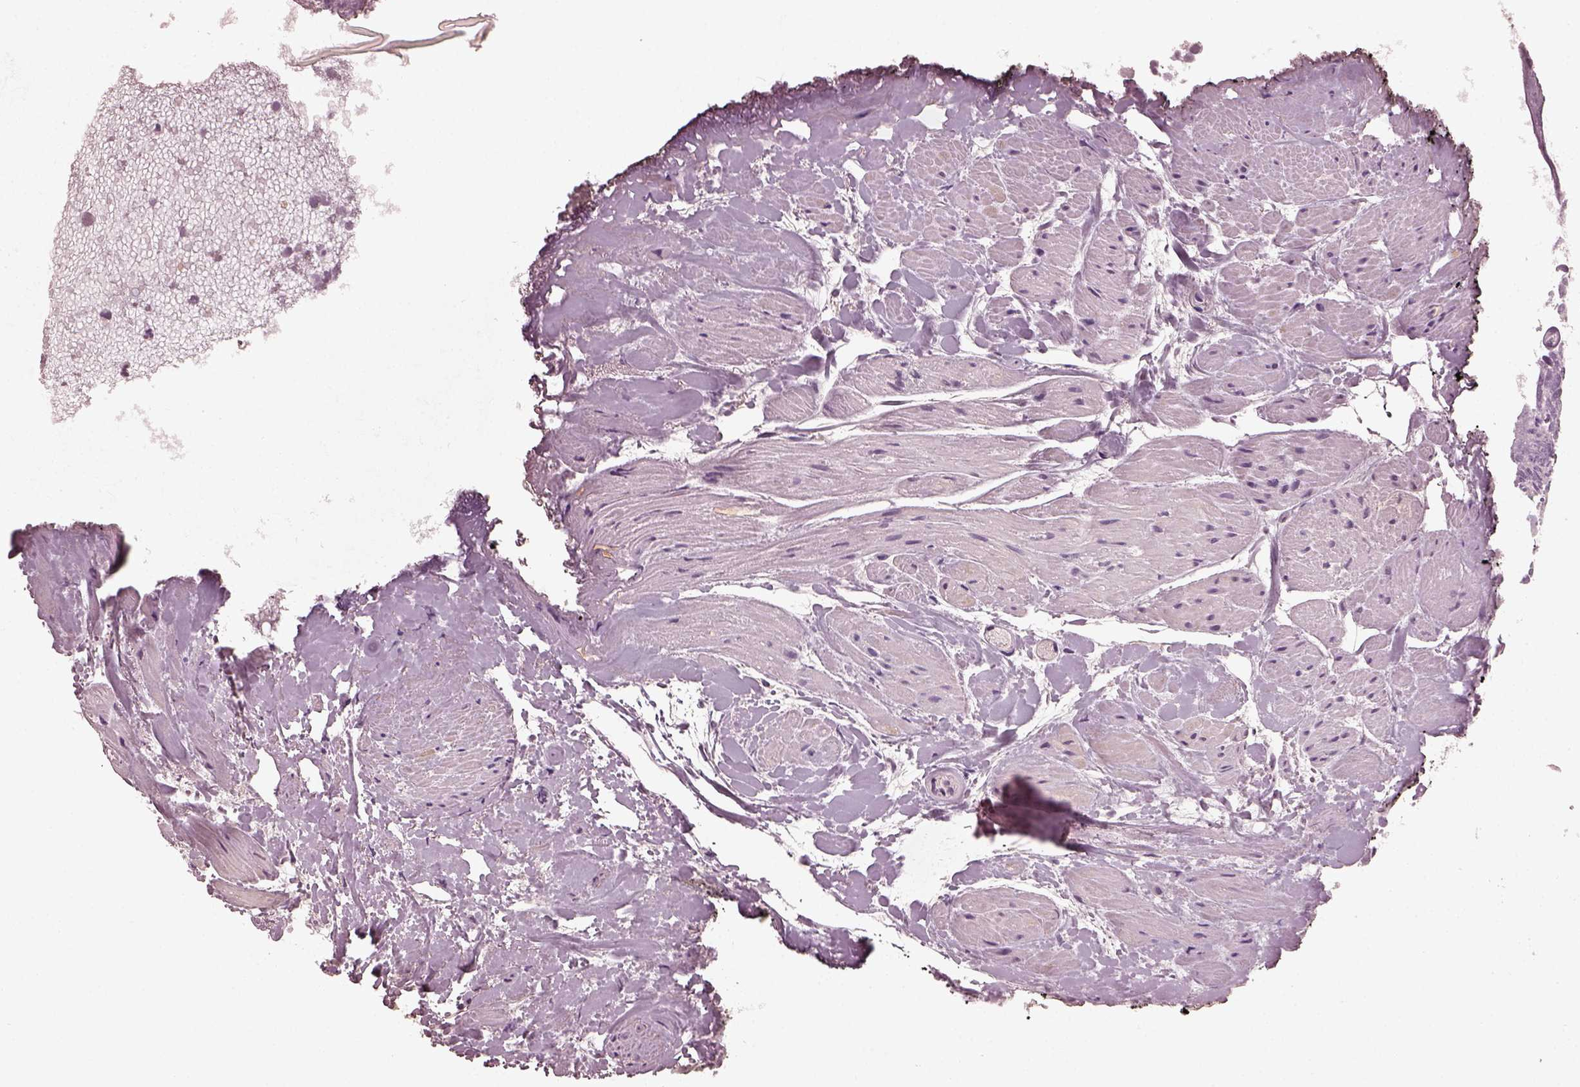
{"staining": {"intensity": "negative", "quantity": "none", "location": "none"}, "tissue": "prostate cancer", "cell_type": "Tumor cells", "image_type": "cancer", "snomed": [{"axis": "morphology", "description": "Adenocarcinoma, High grade"}, {"axis": "topography", "description": "Prostate"}], "caption": "This is an immunohistochemistry image of prostate adenocarcinoma (high-grade). There is no positivity in tumor cells.", "gene": "OPTC", "patient": {"sex": "male", "age": 58}}